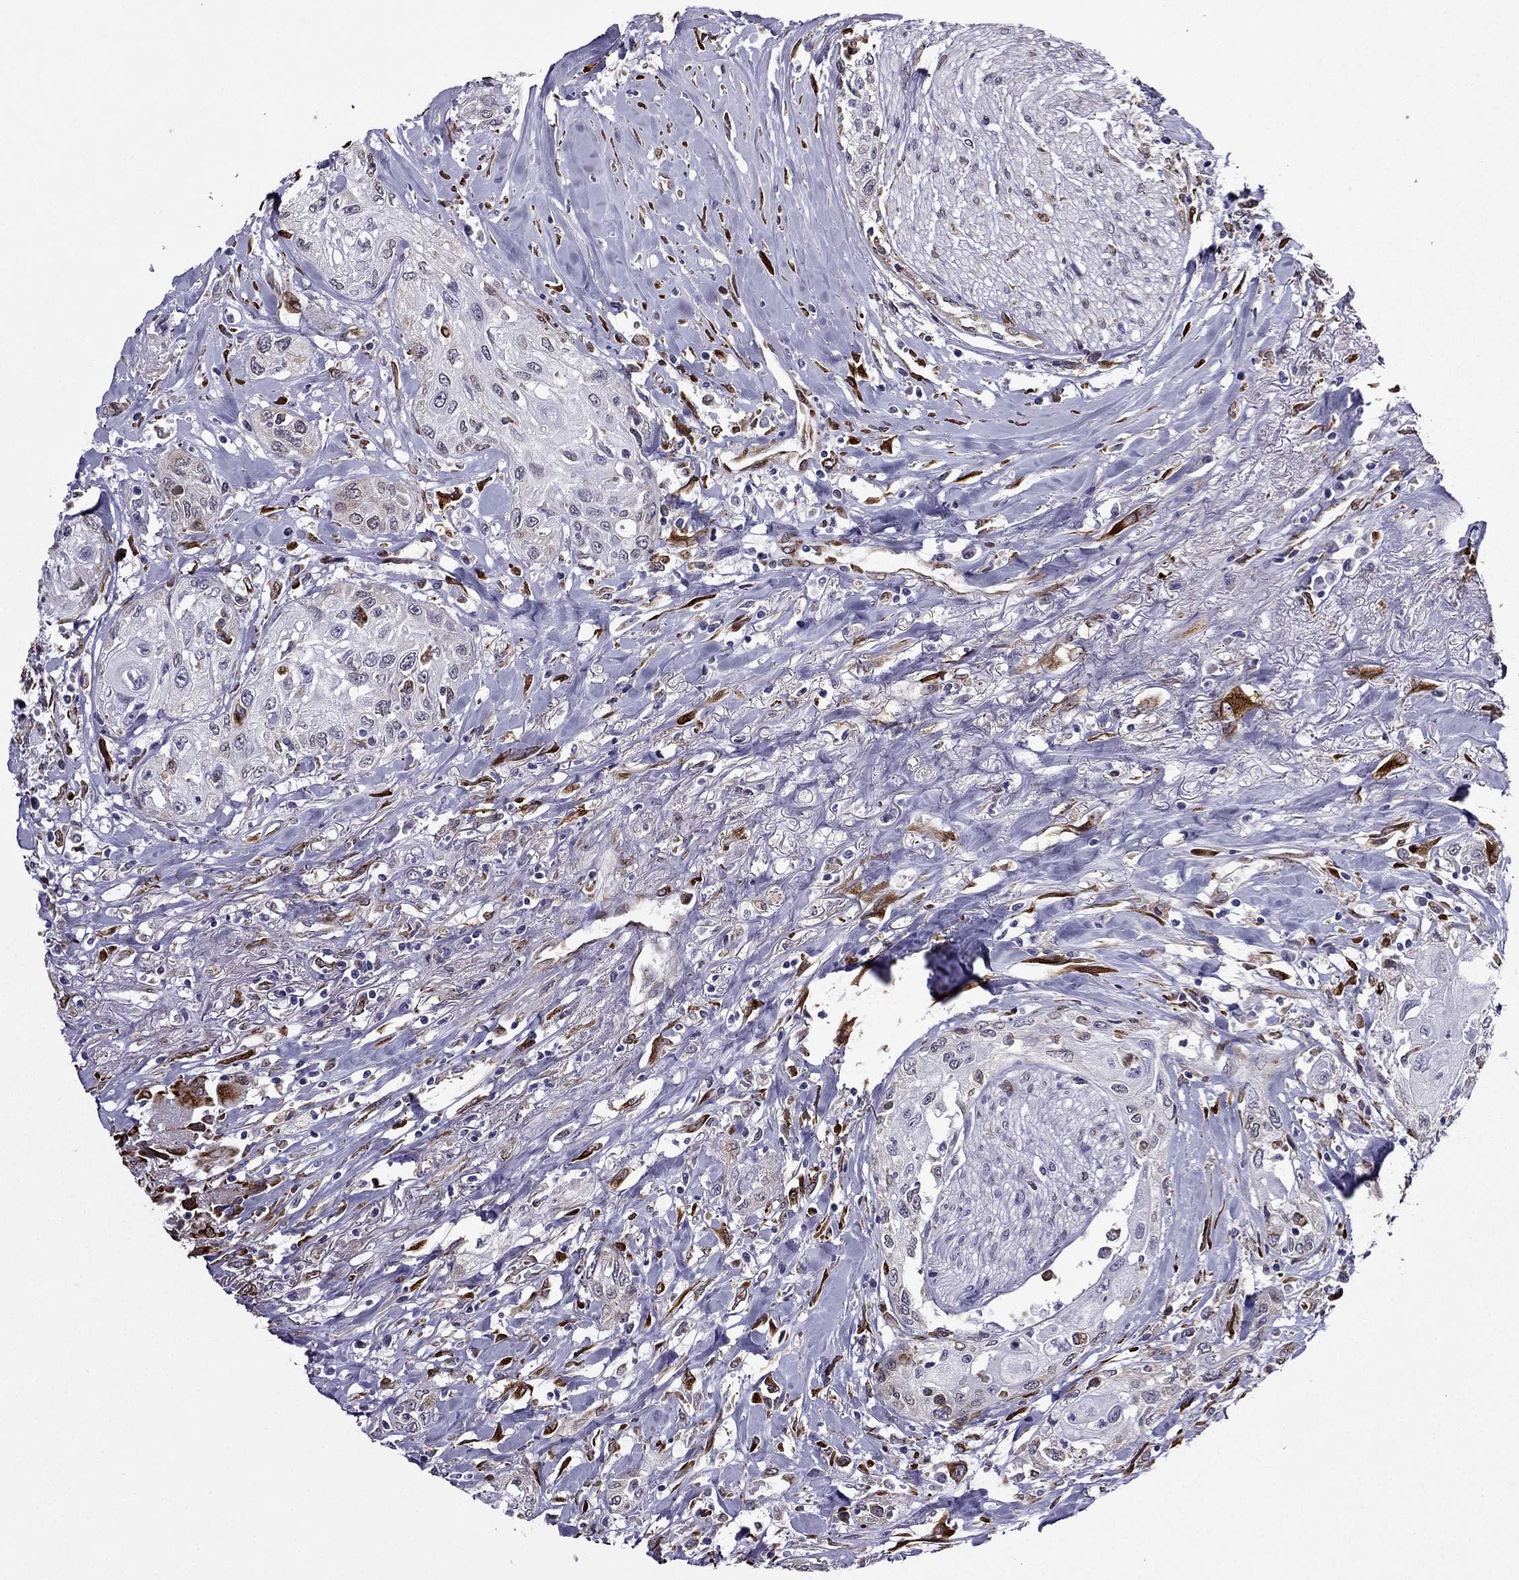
{"staining": {"intensity": "negative", "quantity": "none", "location": "none"}, "tissue": "head and neck cancer", "cell_type": "Tumor cells", "image_type": "cancer", "snomed": [{"axis": "morphology", "description": "Normal tissue, NOS"}, {"axis": "morphology", "description": "Squamous cell carcinoma, NOS"}, {"axis": "topography", "description": "Oral tissue"}, {"axis": "topography", "description": "Peripheral nerve tissue"}, {"axis": "topography", "description": "Head-Neck"}], "caption": "DAB immunohistochemical staining of human head and neck cancer (squamous cell carcinoma) exhibits no significant staining in tumor cells.", "gene": "IKBIP", "patient": {"sex": "female", "age": 59}}